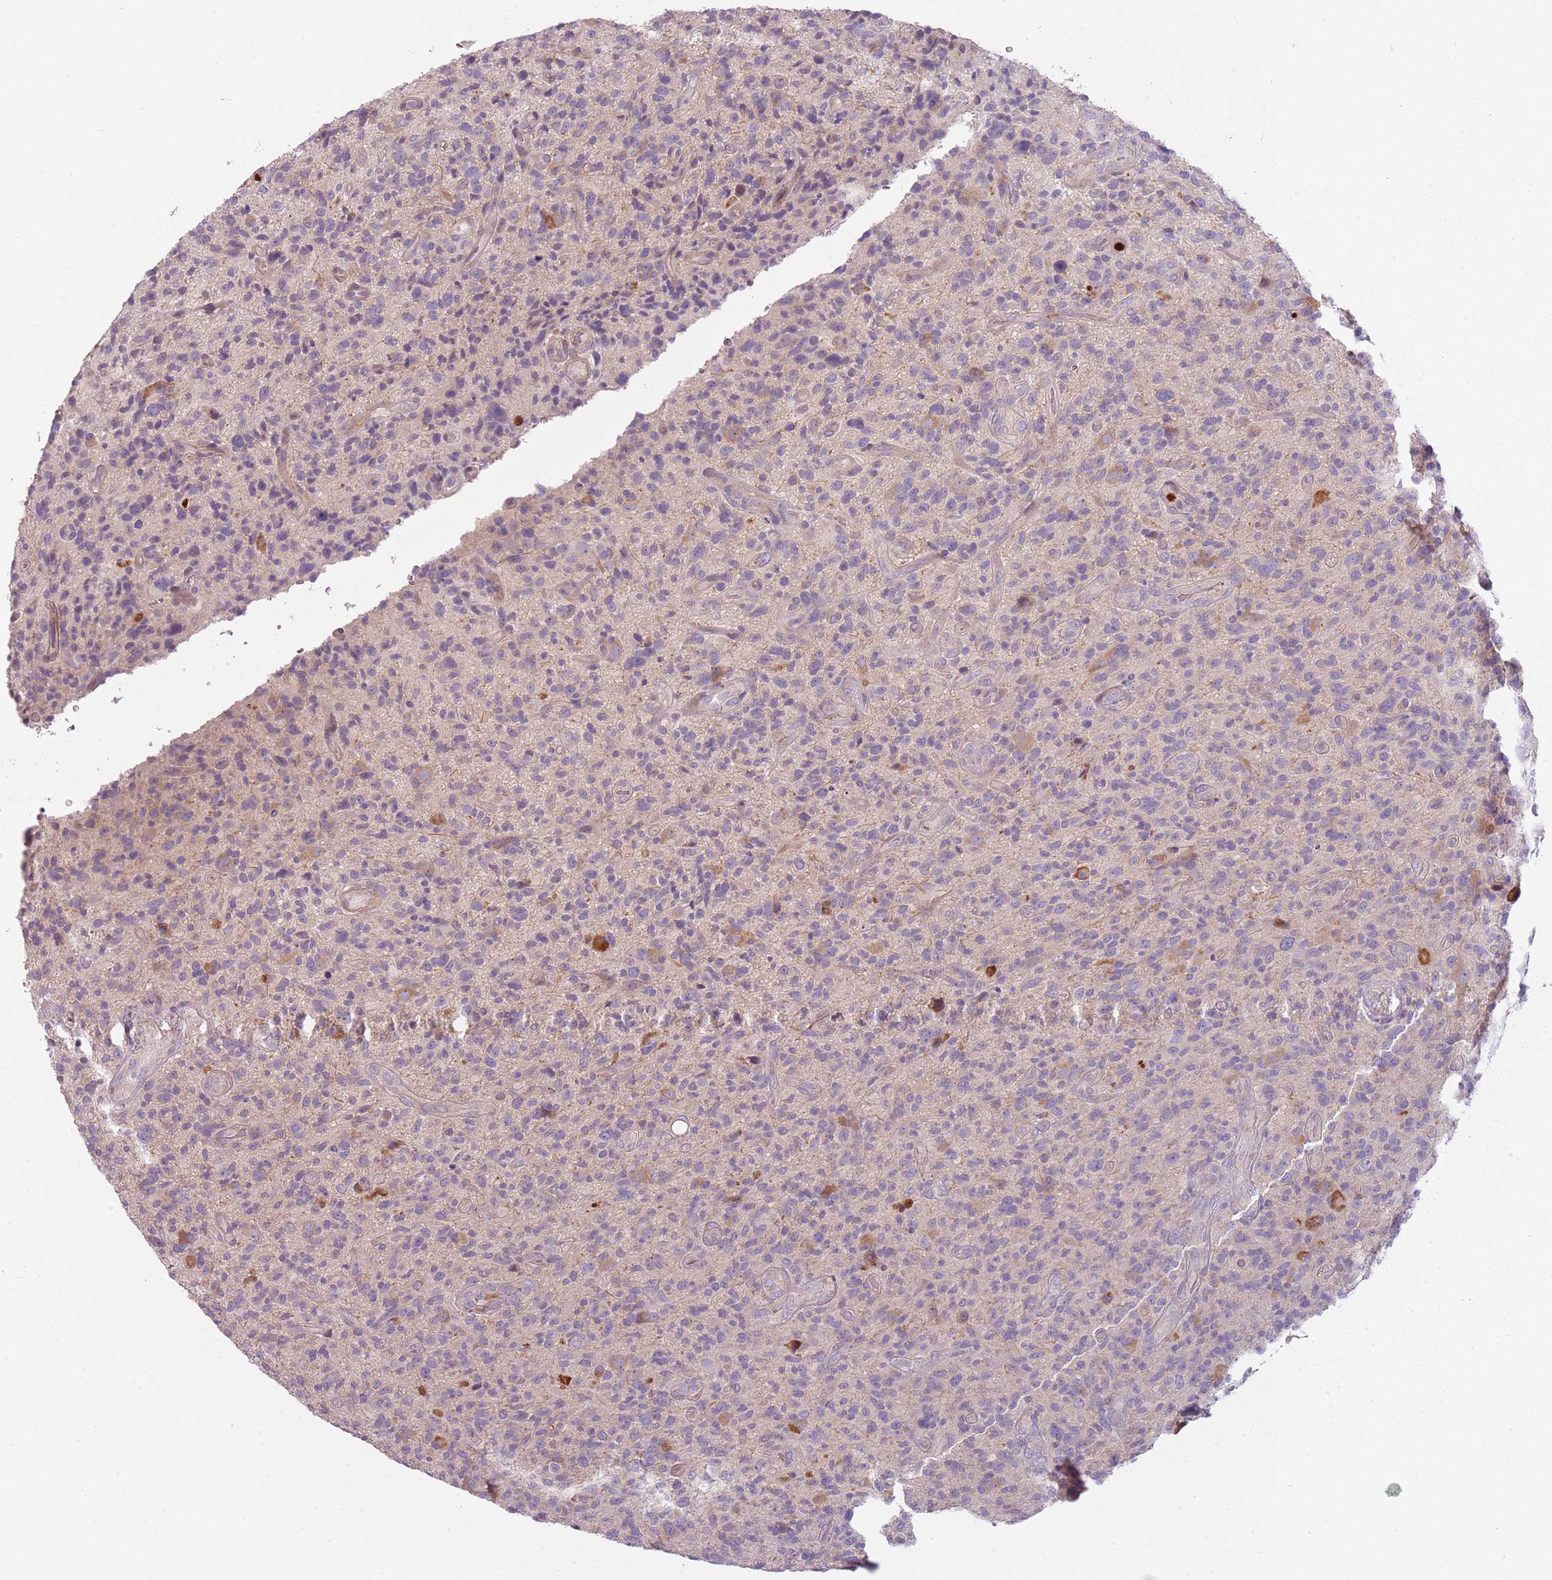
{"staining": {"intensity": "negative", "quantity": "none", "location": "none"}, "tissue": "glioma", "cell_type": "Tumor cells", "image_type": "cancer", "snomed": [{"axis": "morphology", "description": "Glioma, malignant, High grade"}, {"axis": "topography", "description": "Brain"}], "caption": "This is a image of immunohistochemistry staining of malignant high-grade glioma, which shows no staining in tumor cells.", "gene": "SPAG4", "patient": {"sex": "male", "age": 47}}